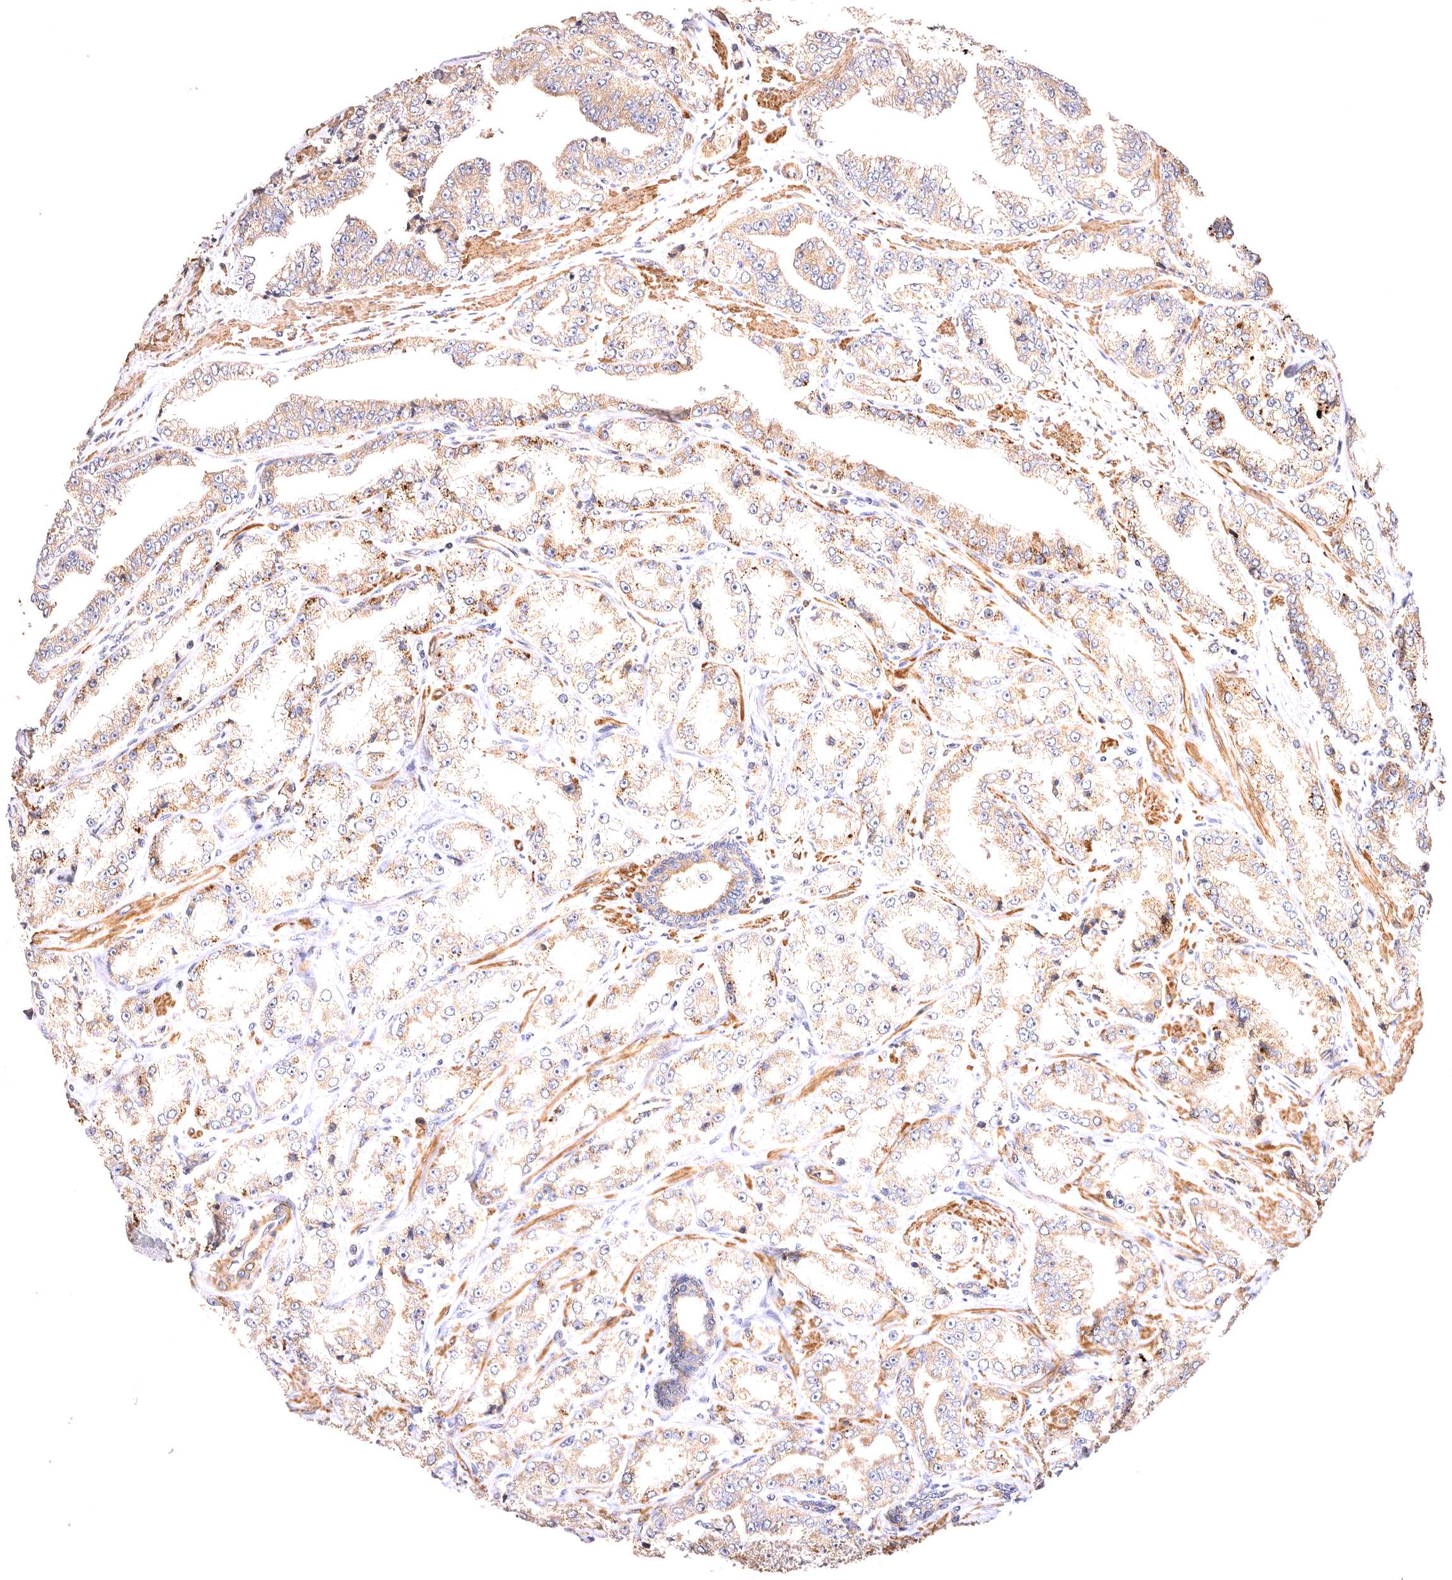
{"staining": {"intensity": "weak", "quantity": "25%-75%", "location": "cytoplasmic/membranous"}, "tissue": "prostate cancer", "cell_type": "Tumor cells", "image_type": "cancer", "snomed": [{"axis": "morphology", "description": "Adenocarcinoma, High grade"}, {"axis": "topography", "description": "Prostate"}], "caption": "Immunohistochemistry histopathology image of human prostate cancer (adenocarcinoma (high-grade)) stained for a protein (brown), which demonstrates low levels of weak cytoplasmic/membranous positivity in about 25%-75% of tumor cells.", "gene": "VPS45", "patient": {"sex": "male", "age": 71}}